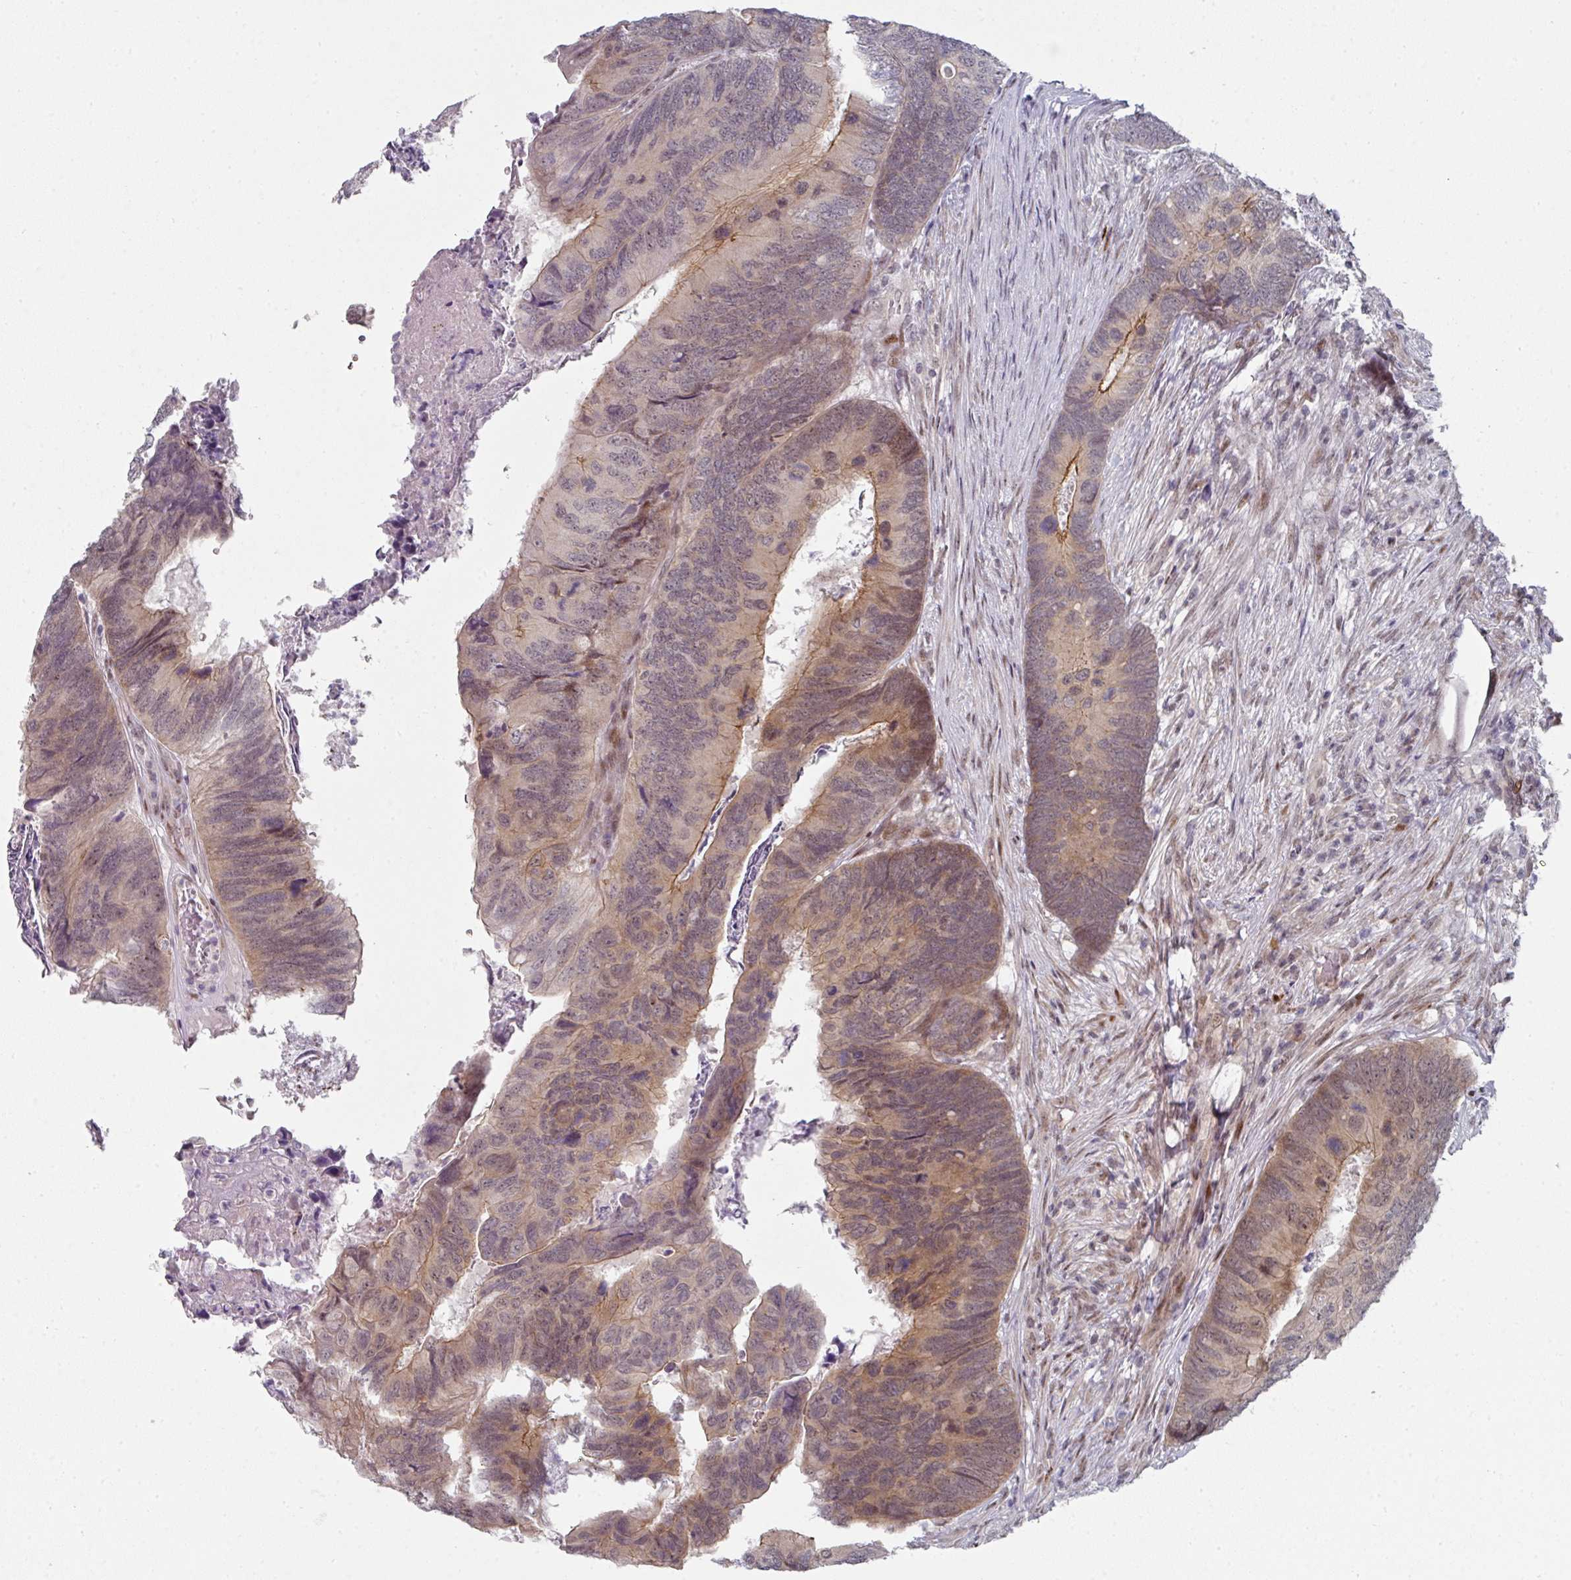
{"staining": {"intensity": "weak", "quantity": "25%-75%", "location": "cytoplasmic/membranous"}, "tissue": "colorectal cancer", "cell_type": "Tumor cells", "image_type": "cancer", "snomed": [{"axis": "morphology", "description": "Adenocarcinoma, NOS"}, {"axis": "topography", "description": "Colon"}], "caption": "This image reveals colorectal cancer stained with IHC to label a protein in brown. The cytoplasmic/membranous of tumor cells show weak positivity for the protein. Nuclei are counter-stained blue.", "gene": "TMCC1", "patient": {"sex": "female", "age": 67}}